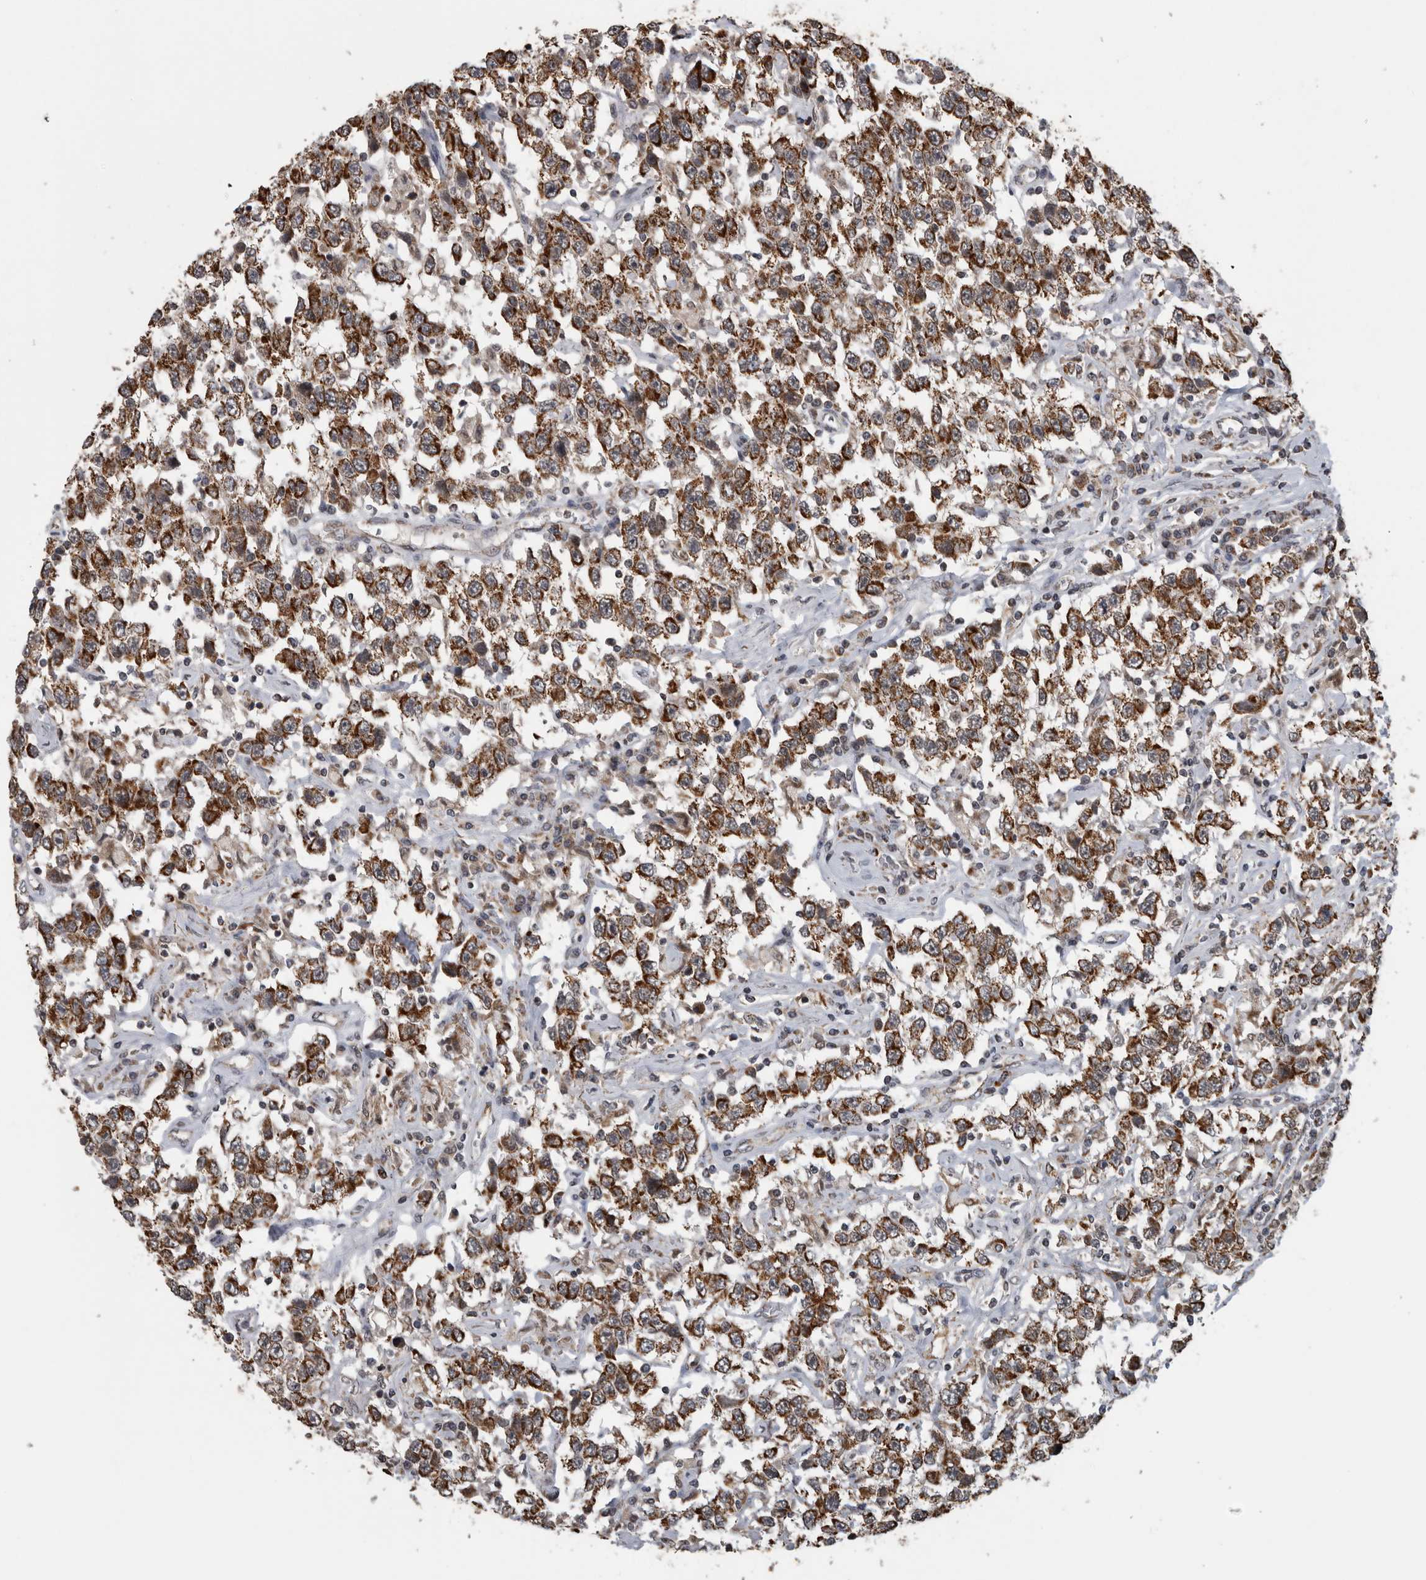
{"staining": {"intensity": "strong", "quantity": ">75%", "location": "cytoplasmic/membranous"}, "tissue": "testis cancer", "cell_type": "Tumor cells", "image_type": "cancer", "snomed": [{"axis": "morphology", "description": "Seminoma, NOS"}, {"axis": "topography", "description": "Testis"}], "caption": "This is an image of immunohistochemistry staining of testis cancer (seminoma), which shows strong expression in the cytoplasmic/membranous of tumor cells.", "gene": "OR2K2", "patient": {"sex": "male", "age": 41}}